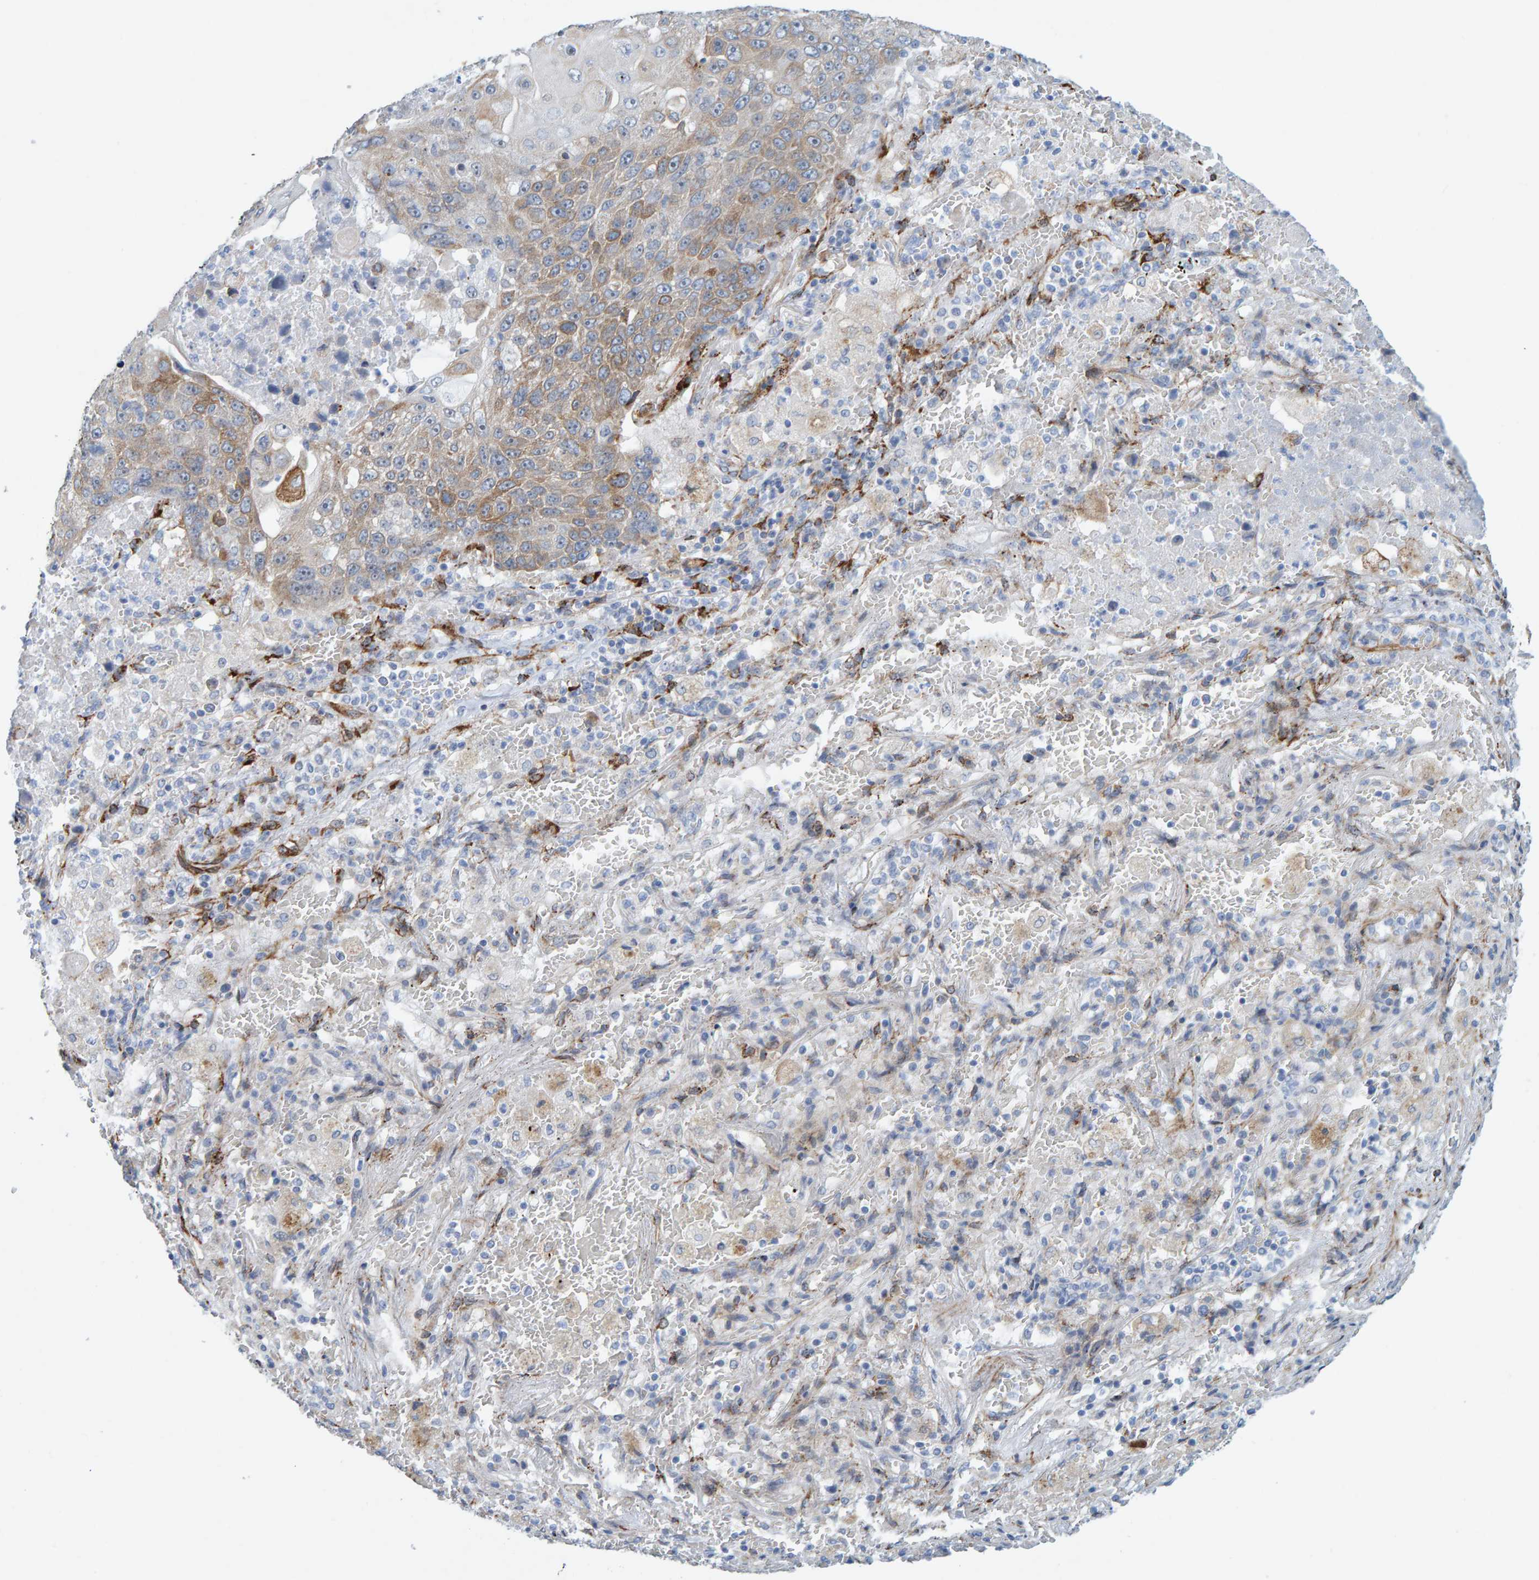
{"staining": {"intensity": "weak", "quantity": "25%-75%", "location": "cytoplasmic/membranous"}, "tissue": "lung cancer", "cell_type": "Tumor cells", "image_type": "cancer", "snomed": [{"axis": "morphology", "description": "Squamous cell carcinoma, NOS"}, {"axis": "topography", "description": "Lung"}], "caption": "Immunohistochemical staining of lung cancer demonstrates low levels of weak cytoplasmic/membranous protein positivity in approximately 25%-75% of tumor cells.", "gene": "MMP16", "patient": {"sex": "male", "age": 61}}